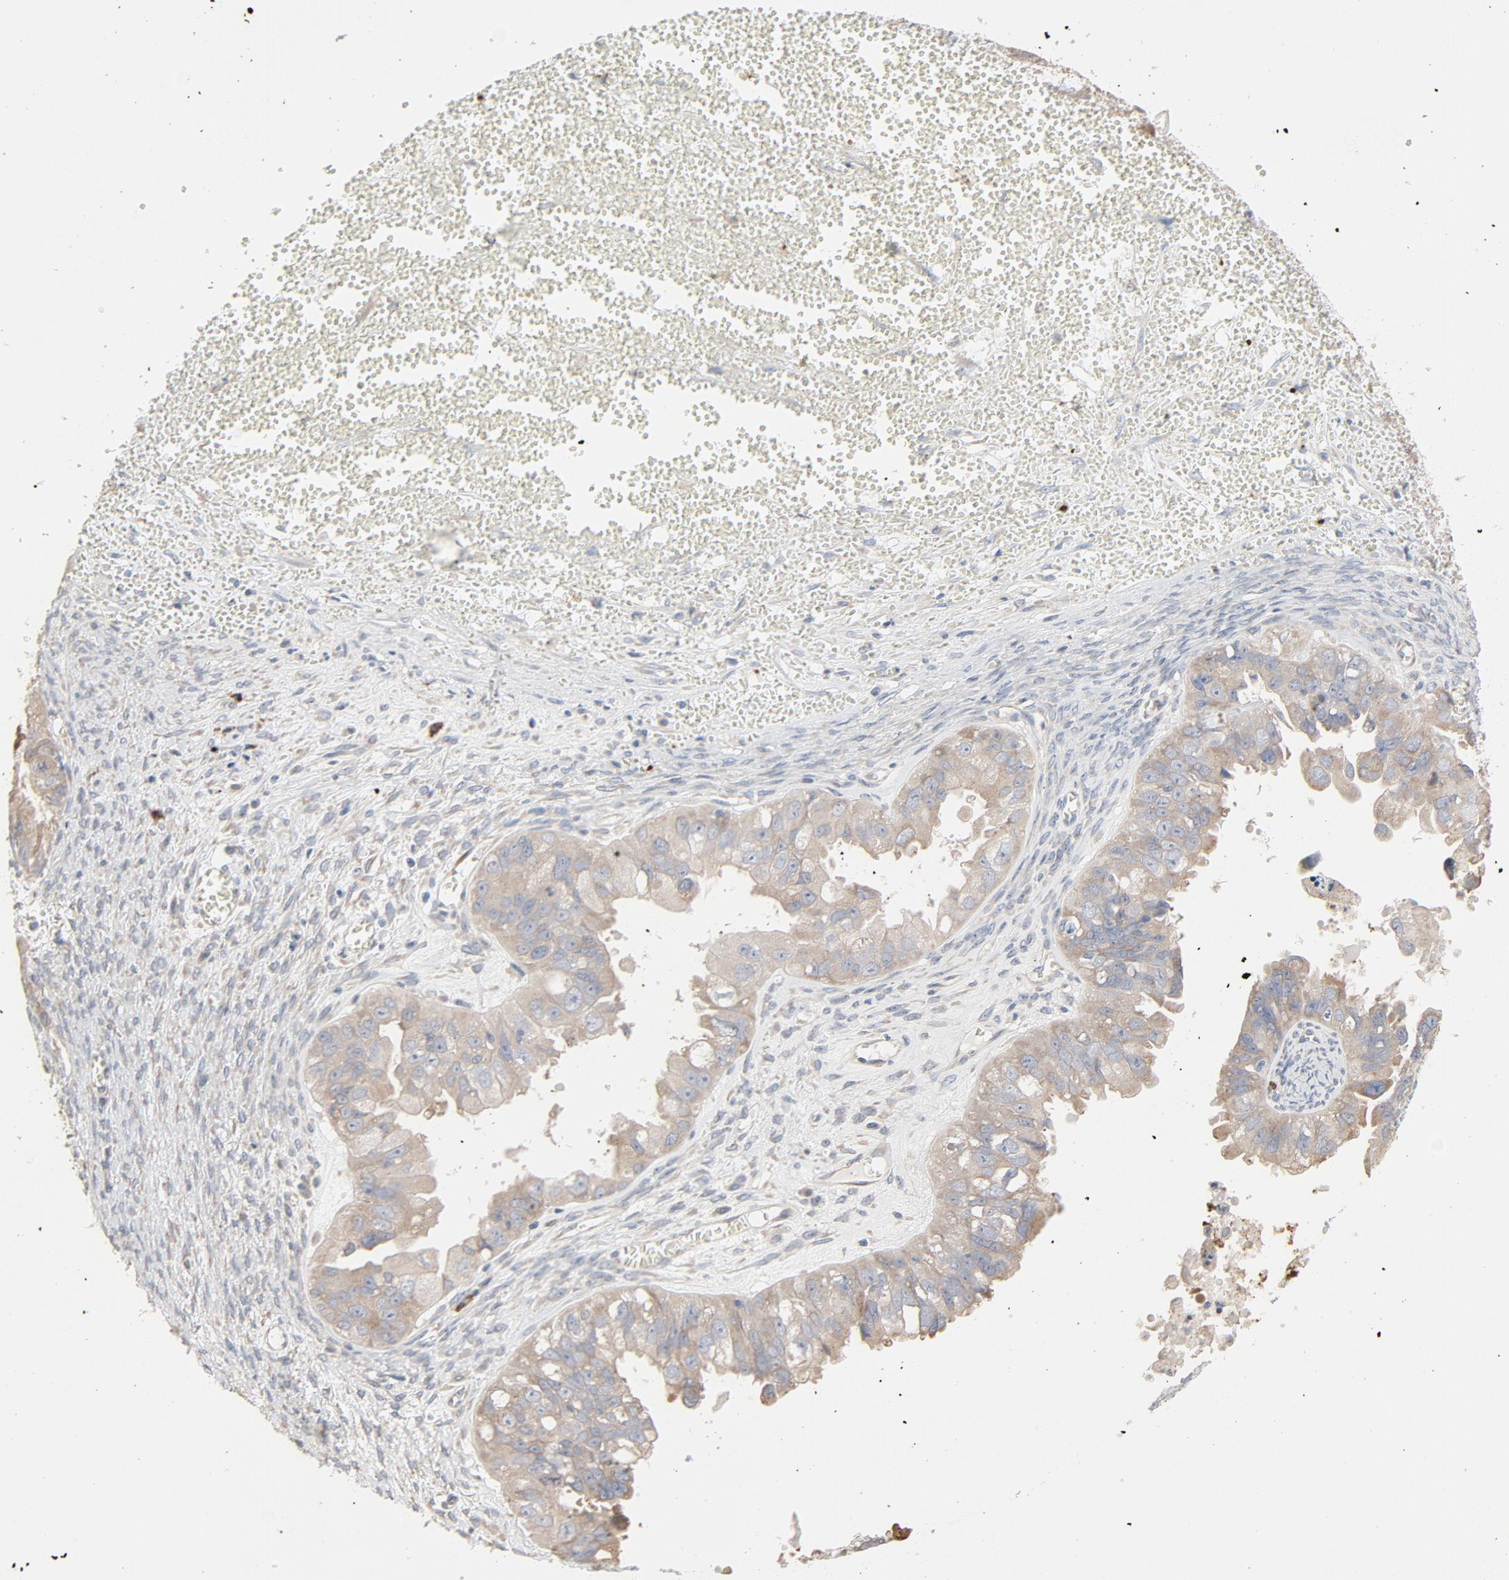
{"staining": {"intensity": "weak", "quantity": ">75%", "location": "cytoplasmic/membranous"}, "tissue": "ovarian cancer", "cell_type": "Tumor cells", "image_type": "cancer", "snomed": [{"axis": "morphology", "description": "Carcinoma, endometroid"}, {"axis": "topography", "description": "Ovary"}], "caption": "Protein expression analysis of human endometroid carcinoma (ovarian) reveals weak cytoplasmic/membranous staining in approximately >75% of tumor cells.", "gene": "TLR4", "patient": {"sex": "female", "age": 85}}